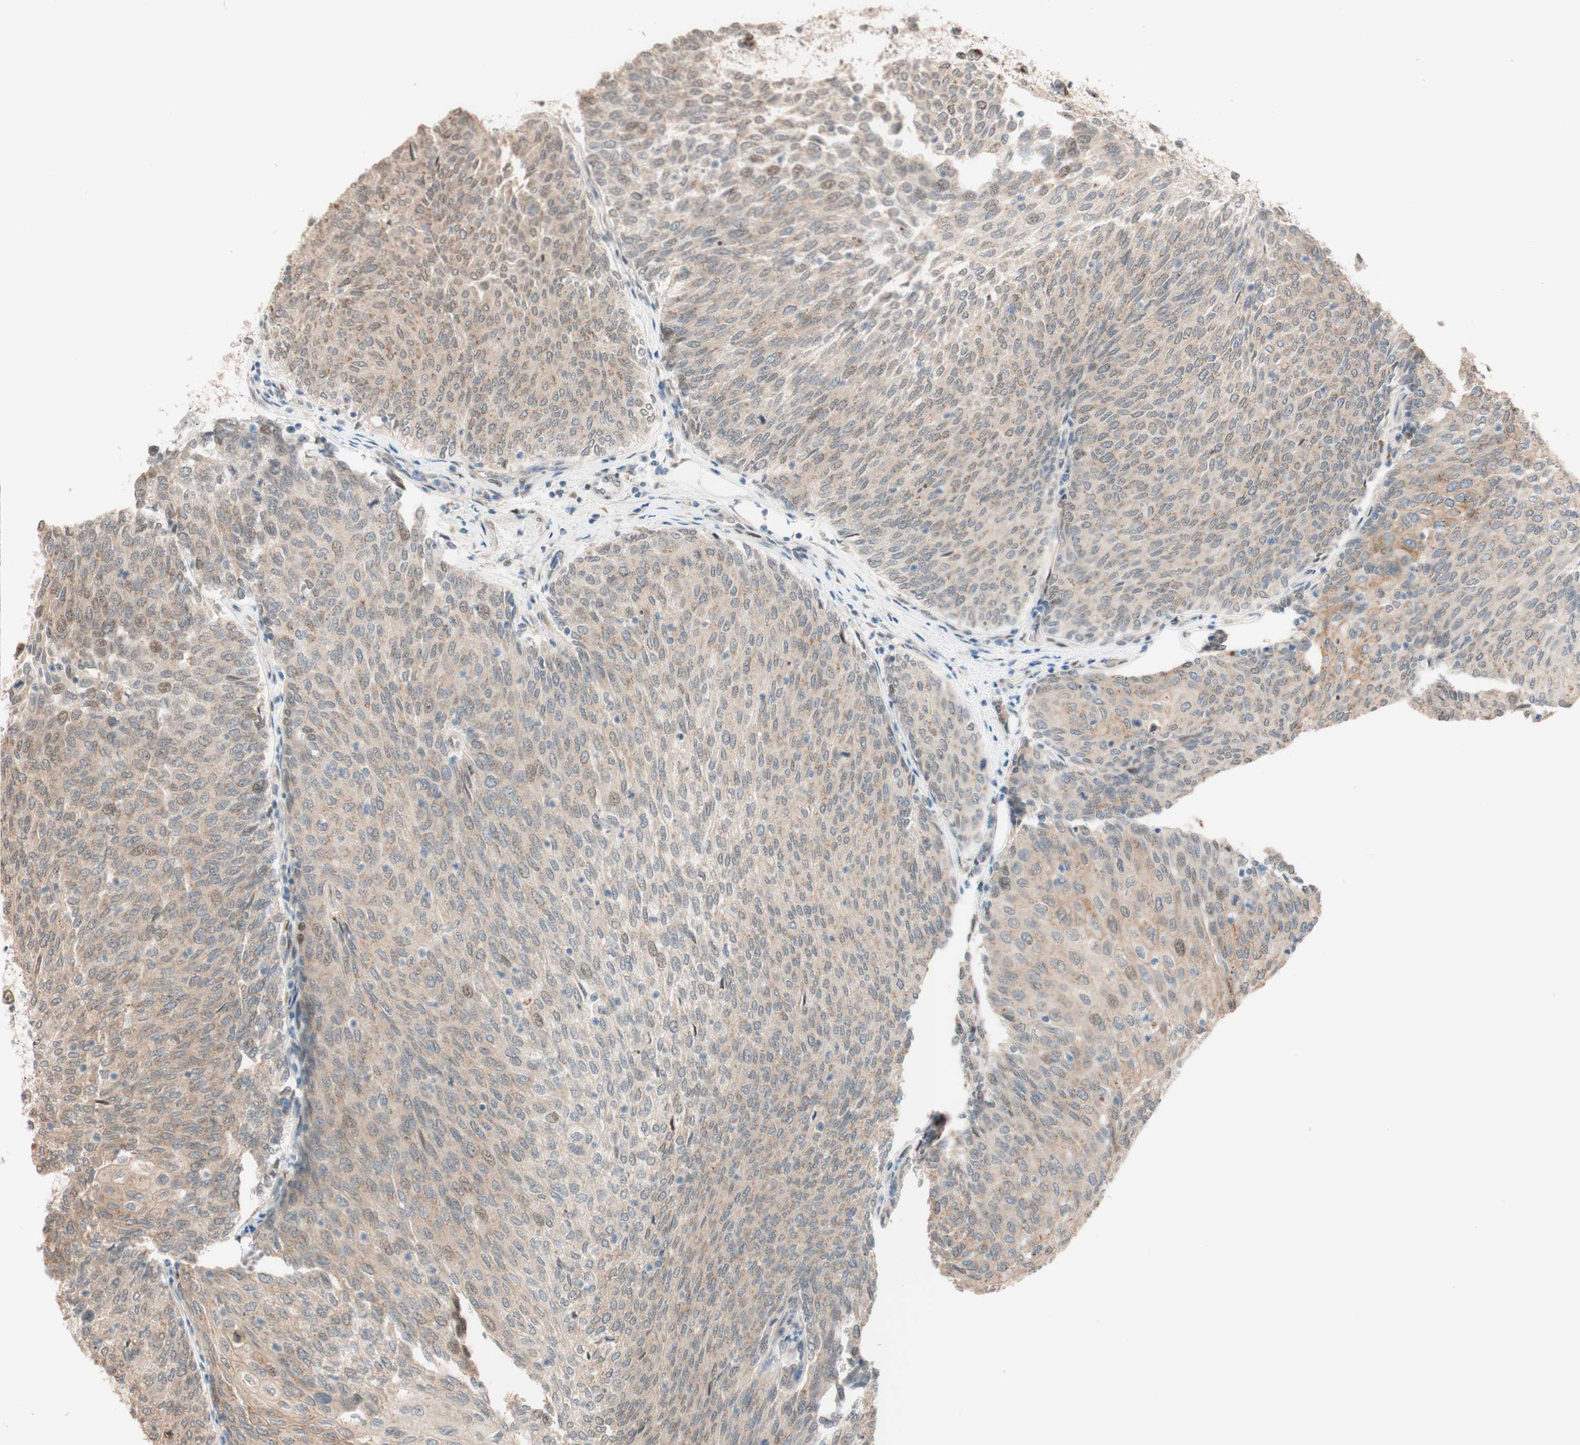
{"staining": {"intensity": "weak", "quantity": "<25%", "location": "cytoplasmic/membranous"}, "tissue": "urothelial cancer", "cell_type": "Tumor cells", "image_type": "cancer", "snomed": [{"axis": "morphology", "description": "Urothelial carcinoma, Low grade"}, {"axis": "topography", "description": "Urinary bladder"}], "caption": "The histopathology image demonstrates no staining of tumor cells in urothelial cancer. Nuclei are stained in blue.", "gene": "CCNC", "patient": {"sex": "female", "age": 79}}